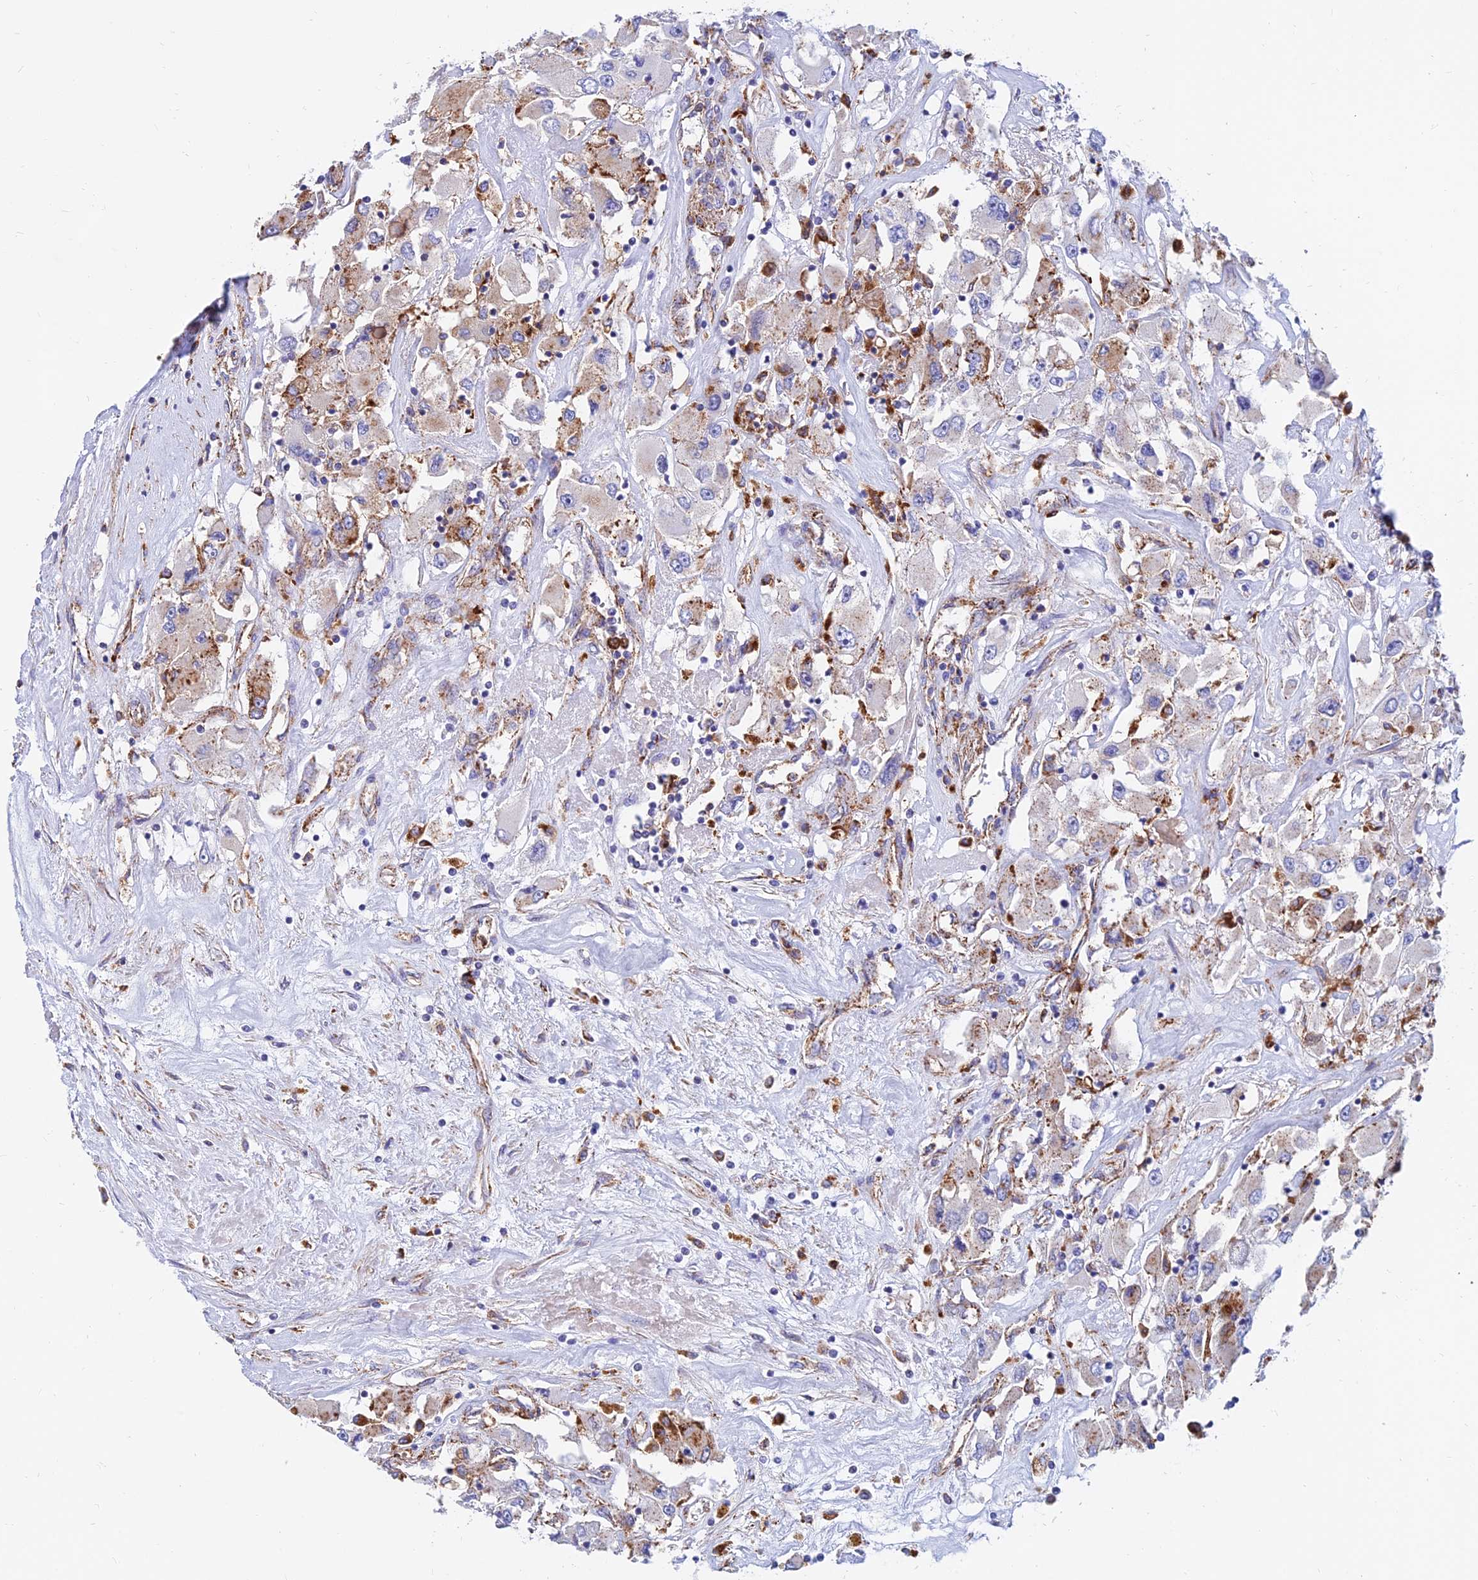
{"staining": {"intensity": "moderate", "quantity": "25%-75%", "location": "cytoplasmic/membranous"}, "tissue": "renal cancer", "cell_type": "Tumor cells", "image_type": "cancer", "snomed": [{"axis": "morphology", "description": "Adenocarcinoma, NOS"}, {"axis": "topography", "description": "Kidney"}], "caption": "High-magnification brightfield microscopy of renal adenocarcinoma stained with DAB (3,3'-diaminobenzidine) (brown) and counterstained with hematoxylin (blue). tumor cells exhibit moderate cytoplasmic/membranous expression is seen in approximately25%-75% of cells. Ihc stains the protein in brown and the nuclei are stained blue.", "gene": "SPNS1", "patient": {"sex": "female", "age": 52}}